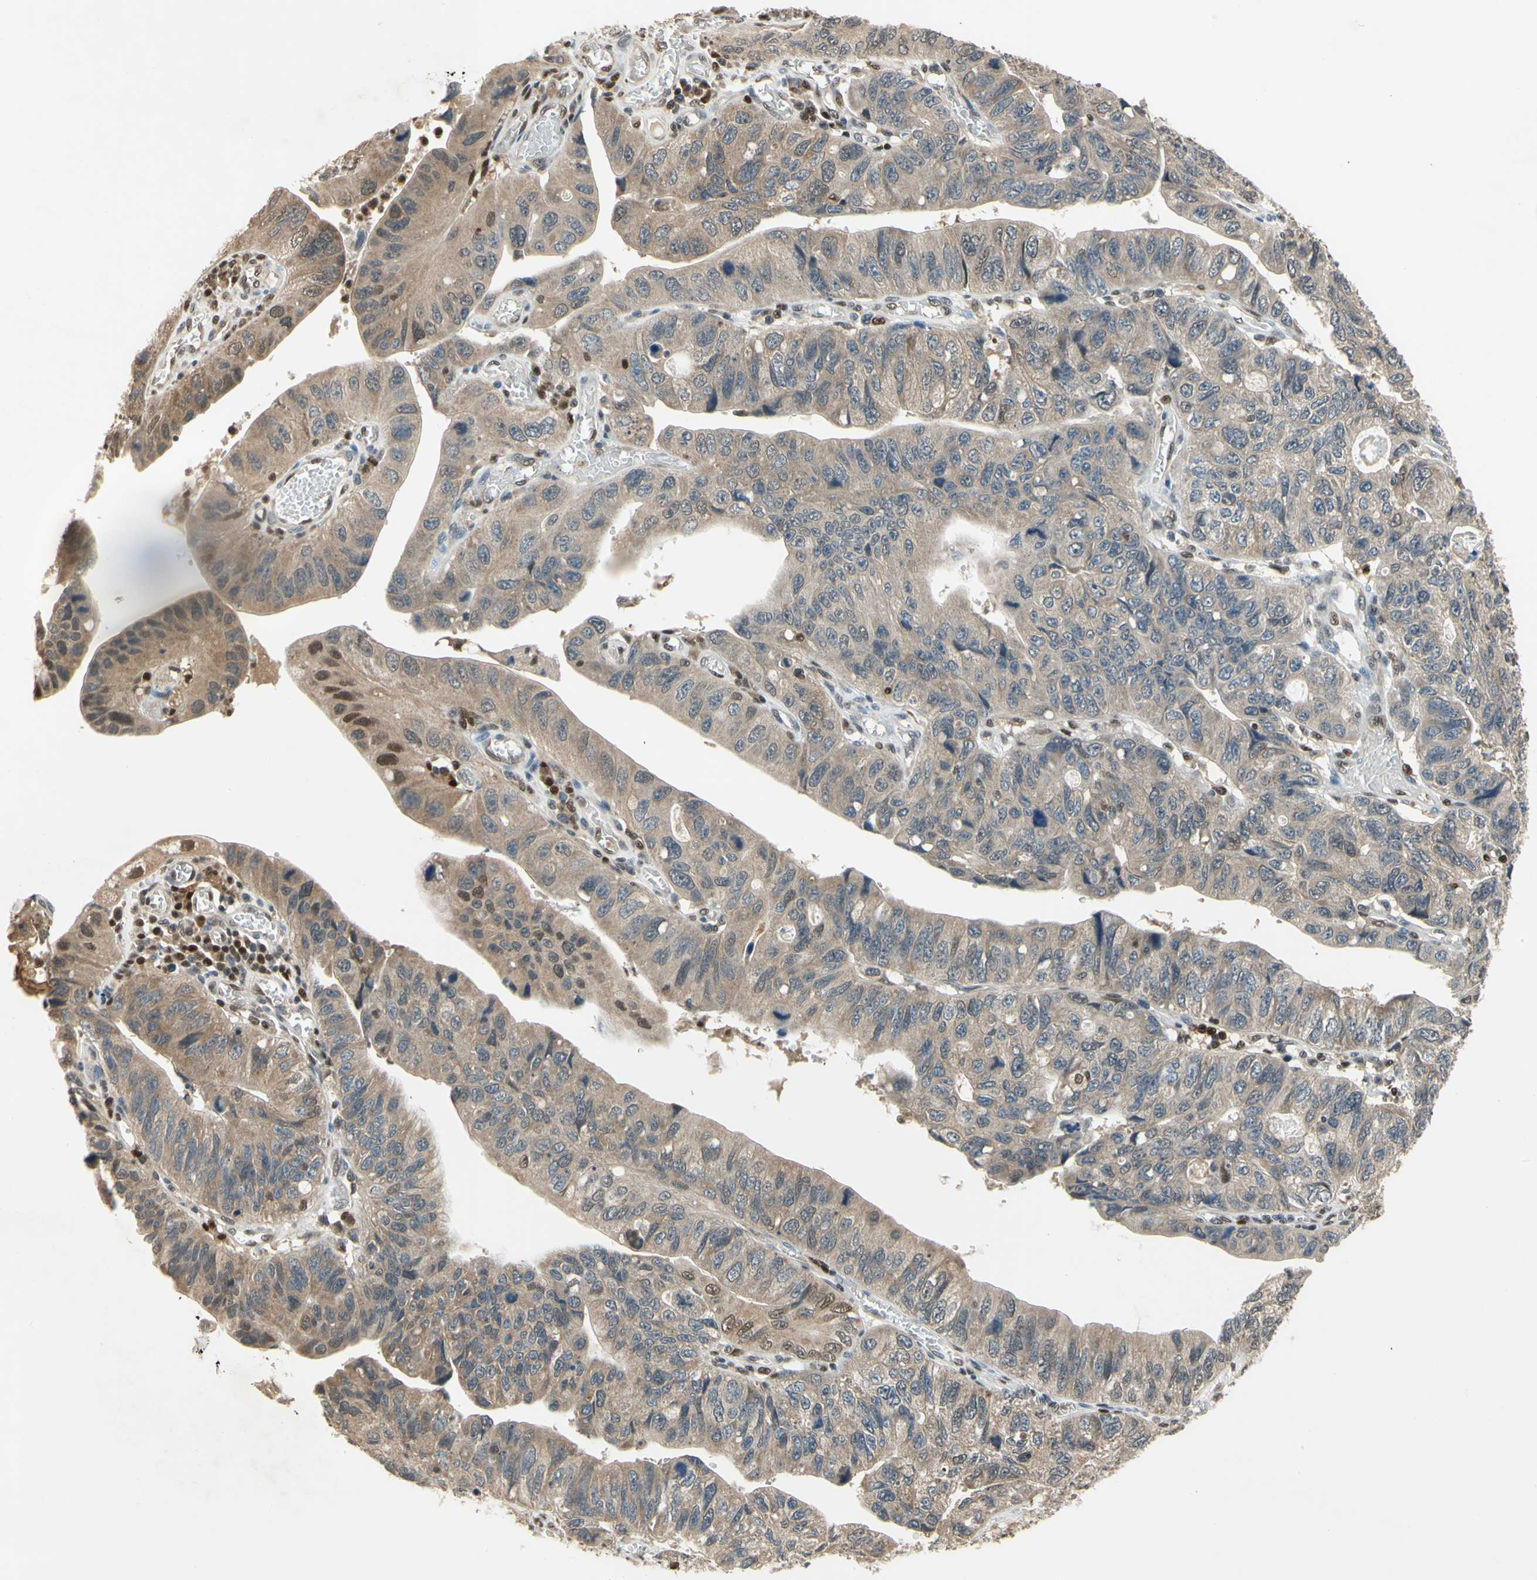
{"staining": {"intensity": "moderate", "quantity": ">75%", "location": "cytoplasmic/membranous"}, "tissue": "stomach cancer", "cell_type": "Tumor cells", "image_type": "cancer", "snomed": [{"axis": "morphology", "description": "Adenocarcinoma, NOS"}, {"axis": "topography", "description": "Stomach"}], "caption": "IHC image of stomach adenocarcinoma stained for a protein (brown), which displays medium levels of moderate cytoplasmic/membranous staining in about >75% of tumor cells.", "gene": "GSR", "patient": {"sex": "male", "age": 59}}